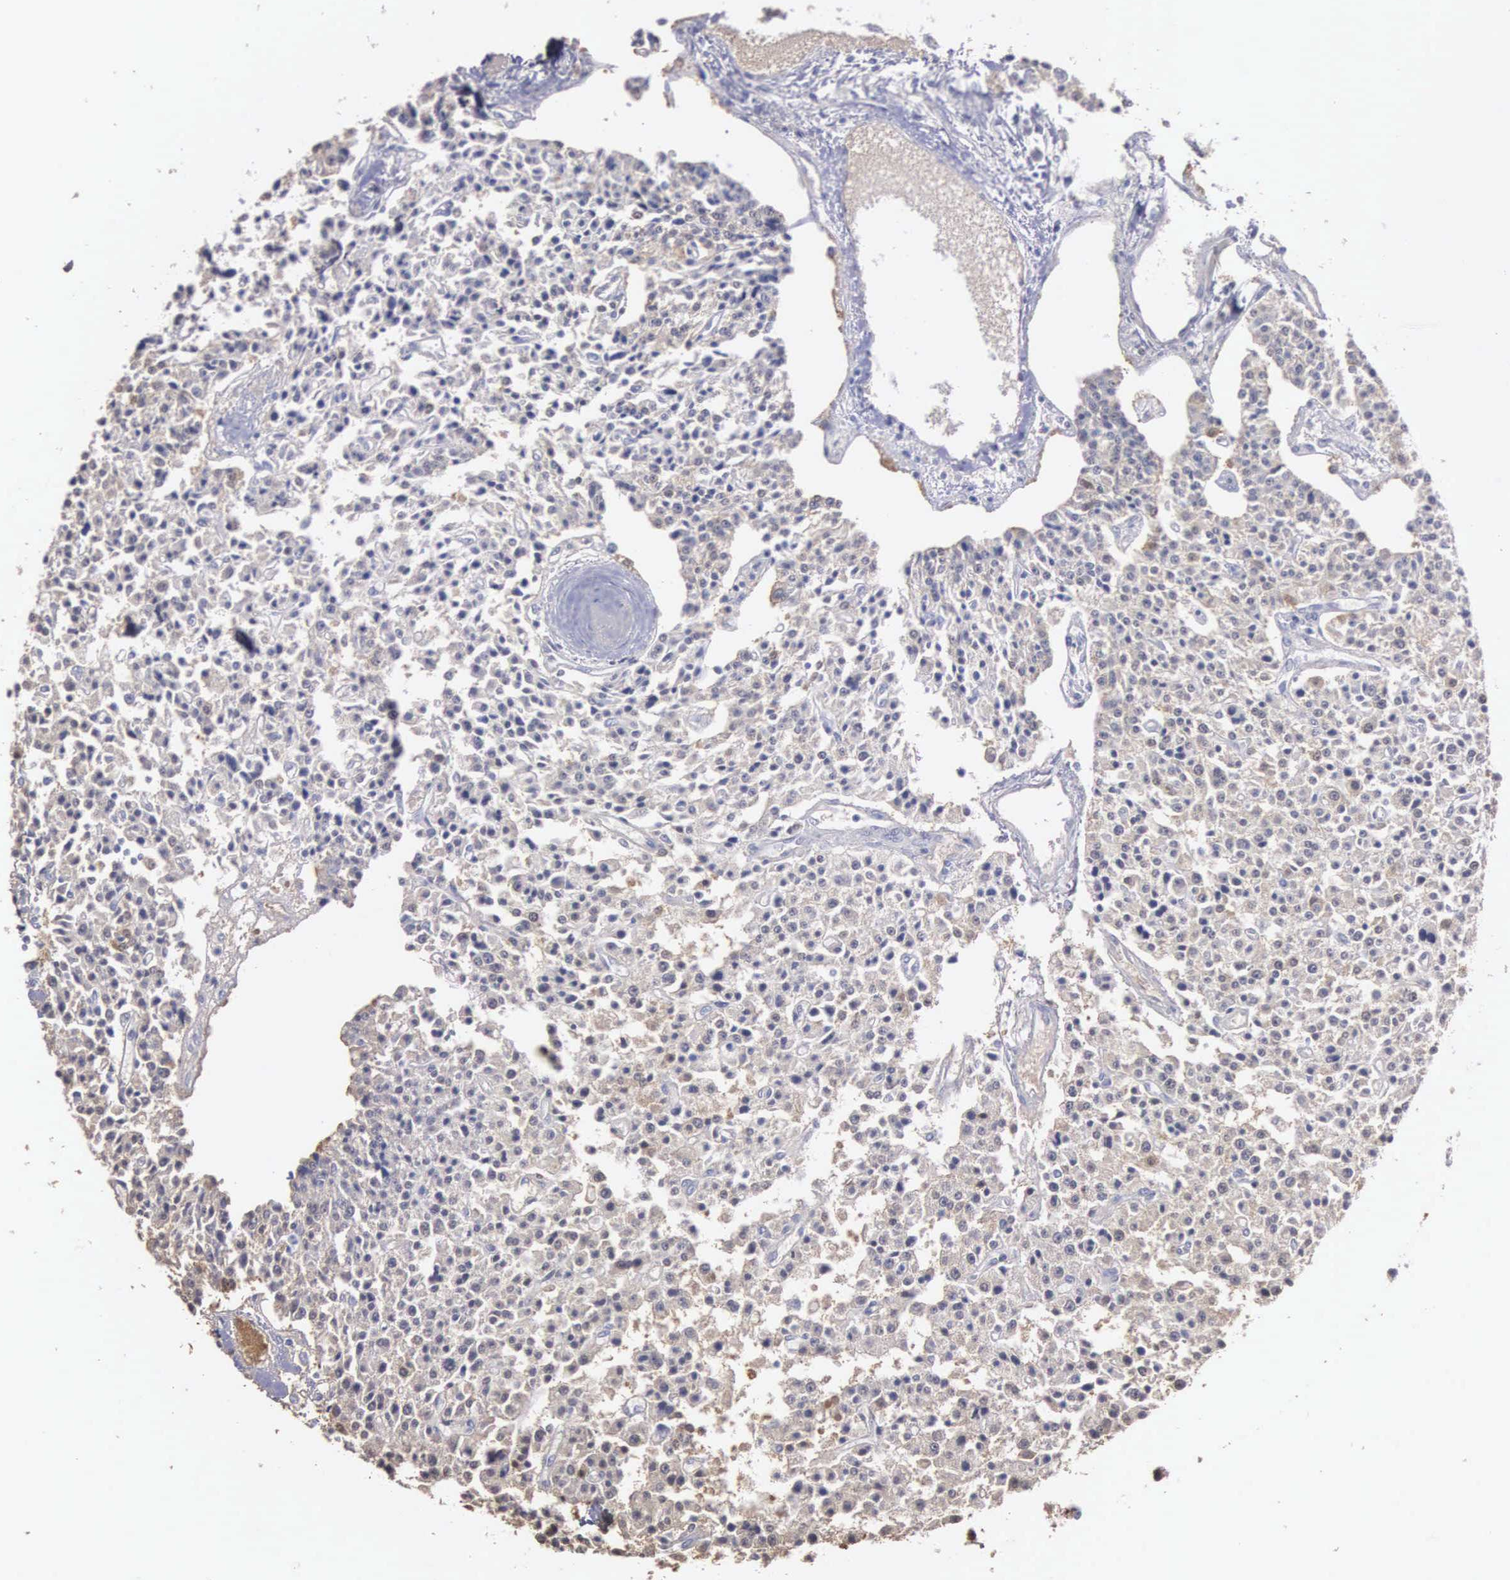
{"staining": {"intensity": "weak", "quantity": ">75%", "location": "cytoplasmic/membranous"}, "tissue": "carcinoid", "cell_type": "Tumor cells", "image_type": "cancer", "snomed": [{"axis": "morphology", "description": "Carcinoid, malignant, NOS"}, {"axis": "topography", "description": "Stomach"}], "caption": "Carcinoid was stained to show a protein in brown. There is low levels of weak cytoplasmic/membranous expression in approximately >75% of tumor cells. (DAB (3,3'-diaminobenzidine) IHC with brightfield microscopy, high magnification).", "gene": "ENO3", "patient": {"sex": "female", "age": 76}}